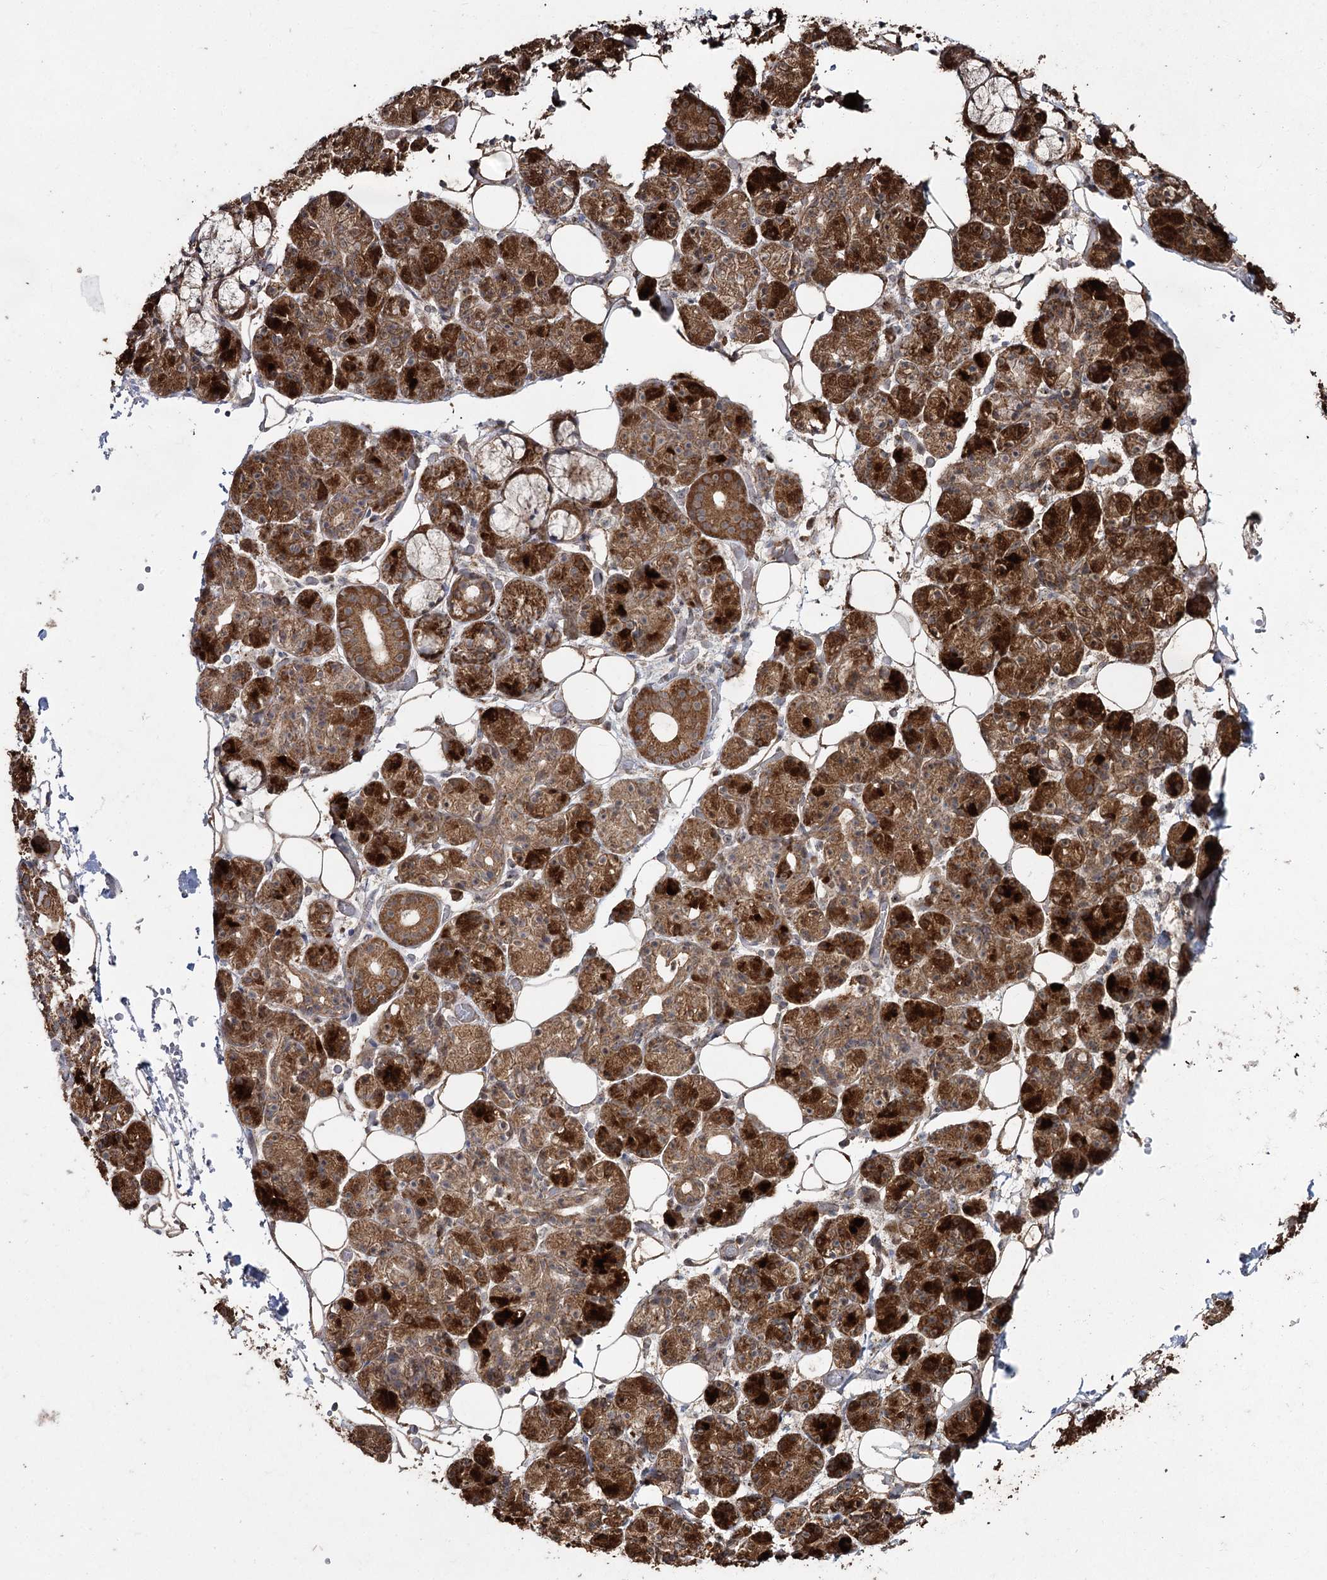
{"staining": {"intensity": "strong", "quantity": ">75%", "location": "cytoplasmic/membranous"}, "tissue": "salivary gland", "cell_type": "Glandular cells", "image_type": "normal", "snomed": [{"axis": "morphology", "description": "Normal tissue, NOS"}, {"axis": "topography", "description": "Salivary gland"}], "caption": "DAB (3,3'-diaminobenzidine) immunohistochemical staining of normal human salivary gland displays strong cytoplasmic/membranous protein positivity in about >75% of glandular cells. The staining was performed using DAB, with brown indicating positive protein expression. Nuclei are stained blue with hematoxylin.", "gene": "SLF2", "patient": {"sex": "male", "age": 63}}